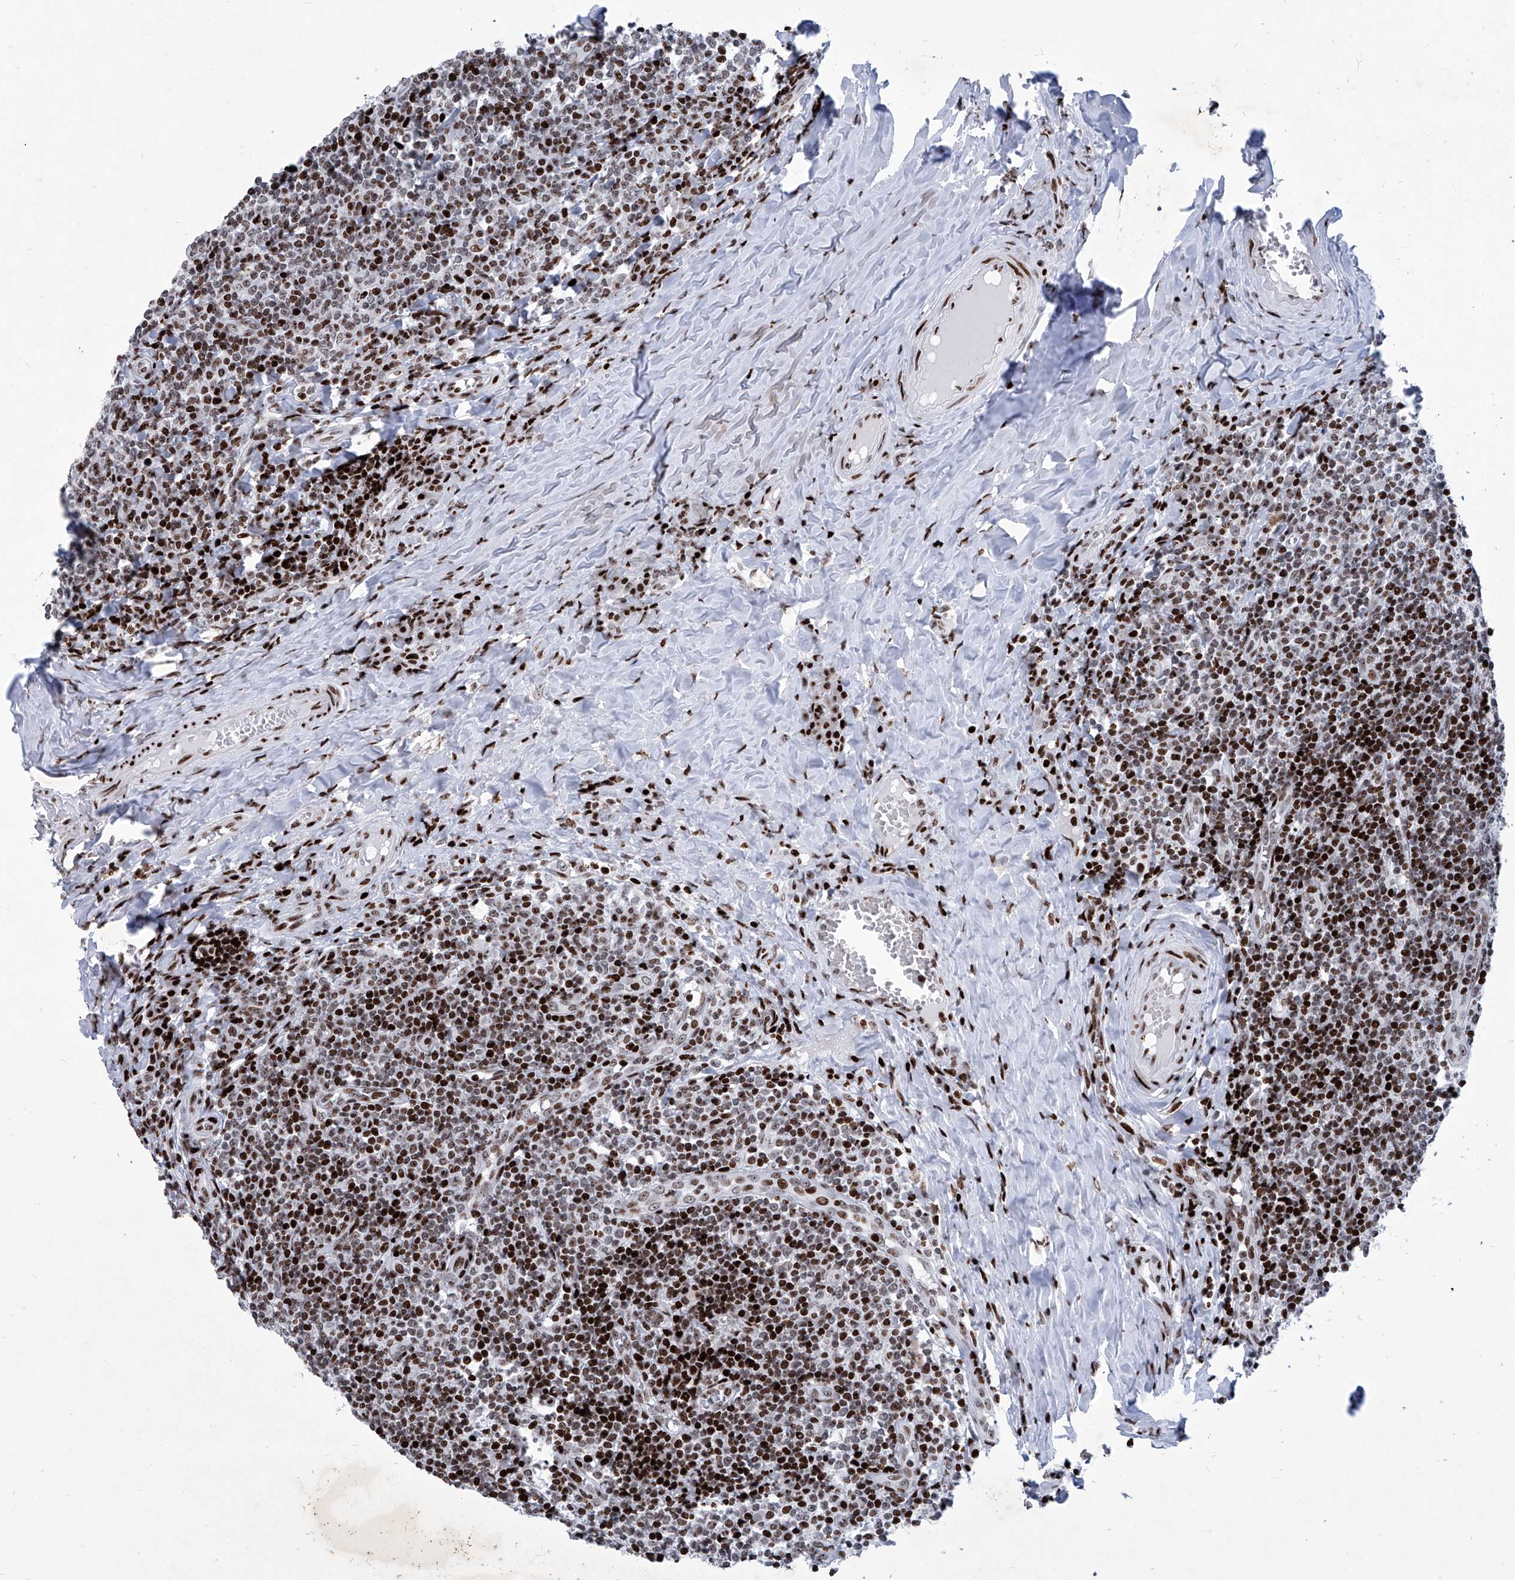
{"staining": {"intensity": "moderate", "quantity": "25%-75%", "location": "nuclear"}, "tissue": "tonsil", "cell_type": "Germinal center cells", "image_type": "normal", "snomed": [{"axis": "morphology", "description": "Normal tissue, NOS"}, {"axis": "topography", "description": "Tonsil"}], "caption": "Tonsil was stained to show a protein in brown. There is medium levels of moderate nuclear expression in about 25%-75% of germinal center cells. Nuclei are stained in blue.", "gene": "HEY2", "patient": {"sex": "female", "age": 19}}